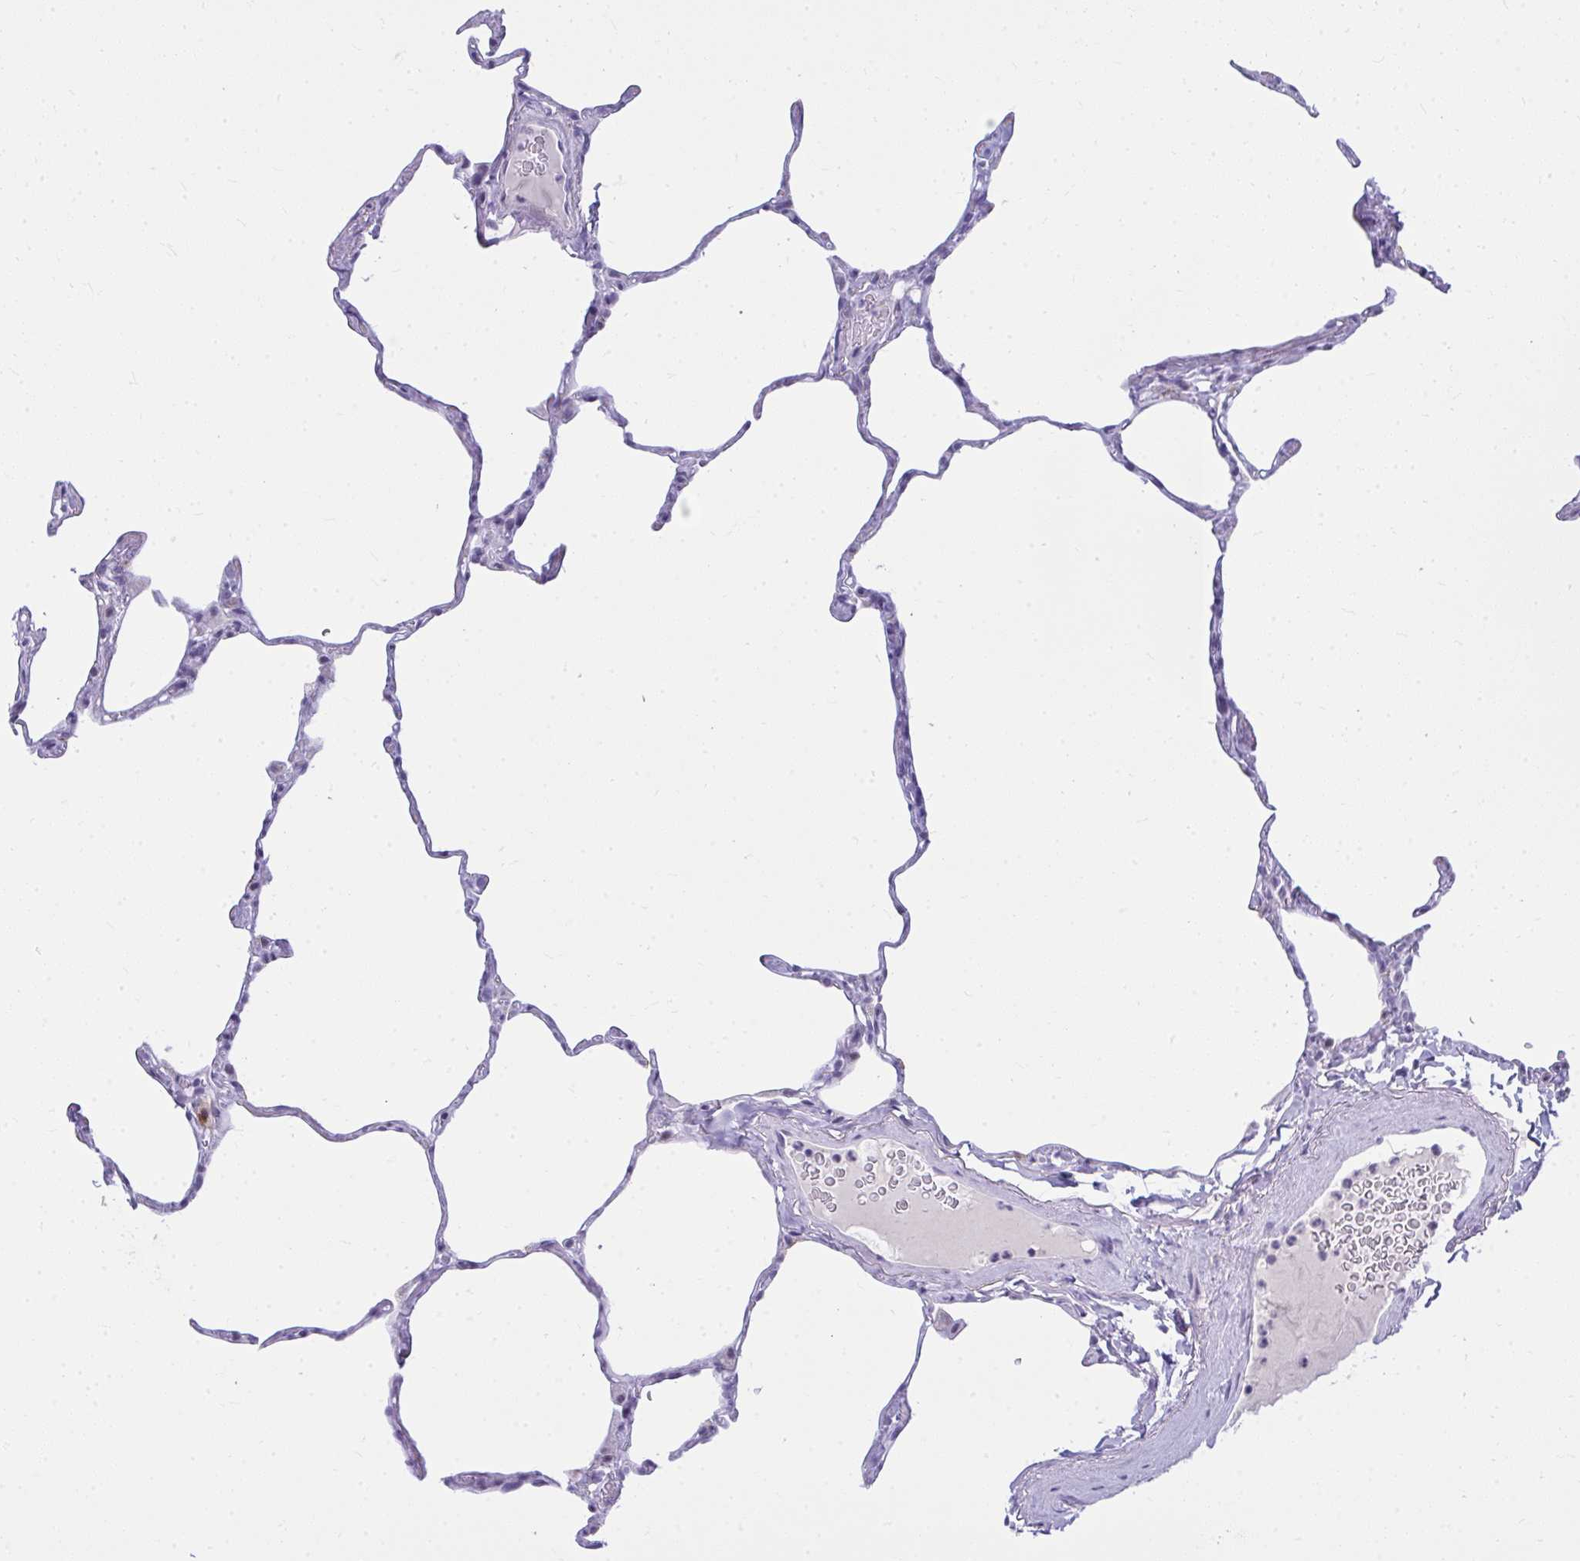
{"staining": {"intensity": "negative", "quantity": "none", "location": "none"}, "tissue": "lung", "cell_type": "Alveolar cells", "image_type": "normal", "snomed": [{"axis": "morphology", "description": "Normal tissue, NOS"}, {"axis": "topography", "description": "Lung"}], "caption": "Lung stained for a protein using IHC displays no expression alveolar cells.", "gene": "OR5F1", "patient": {"sex": "male", "age": 65}}